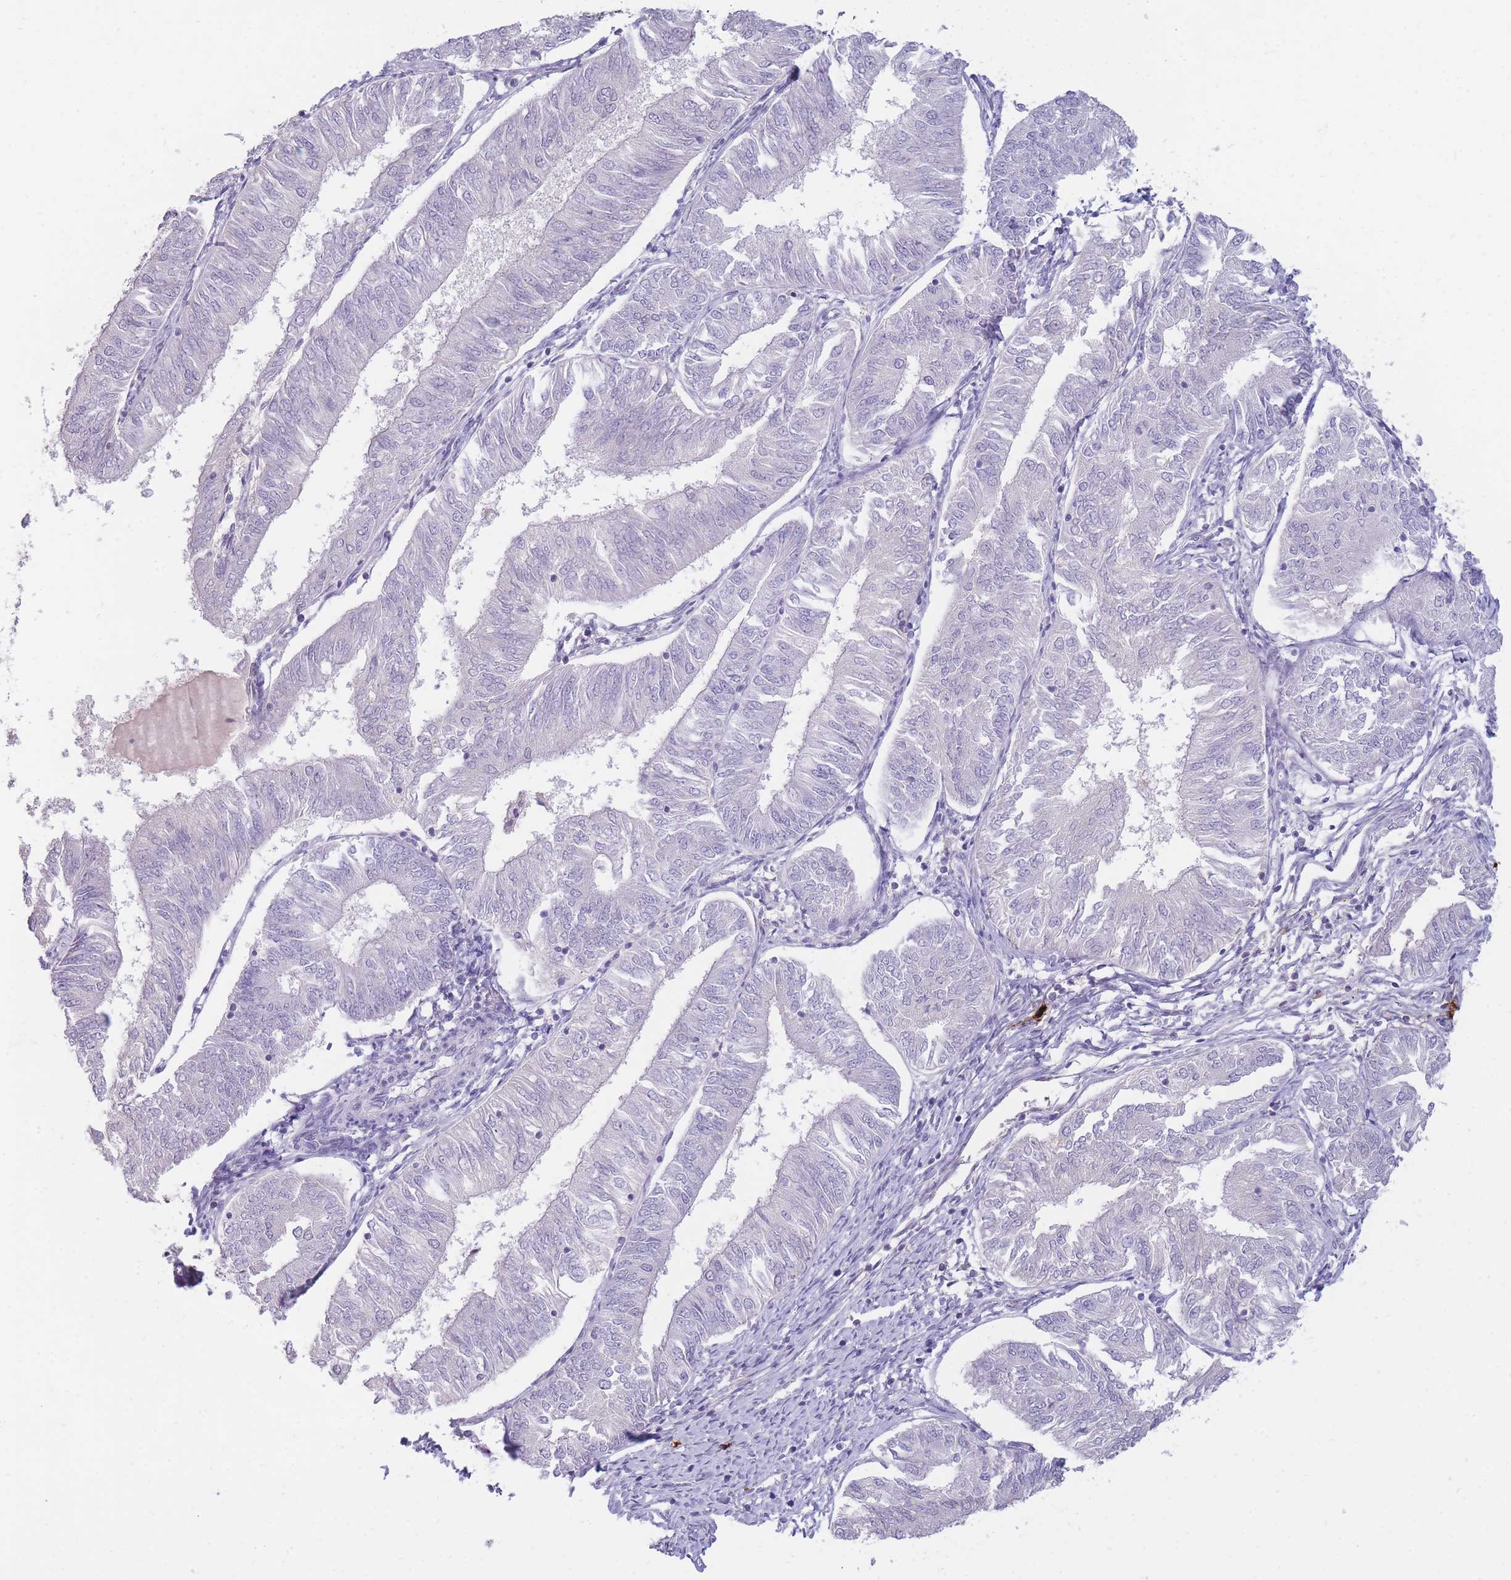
{"staining": {"intensity": "negative", "quantity": "none", "location": "none"}, "tissue": "endometrial cancer", "cell_type": "Tumor cells", "image_type": "cancer", "snomed": [{"axis": "morphology", "description": "Adenocarcinoma, NOS"}, {"axis": "topography", "description": "Endometrium"}], "caption": "Immunohistochemistry (IHC) of human adenocarcinoma (endometrial) exhibits no staining in tumor cells. (DAB immunohistochemistry (IHC) with hematoxylin counter stain).", "gene": "TPSD1", "patient": {"sex": "female", "age": 58}}